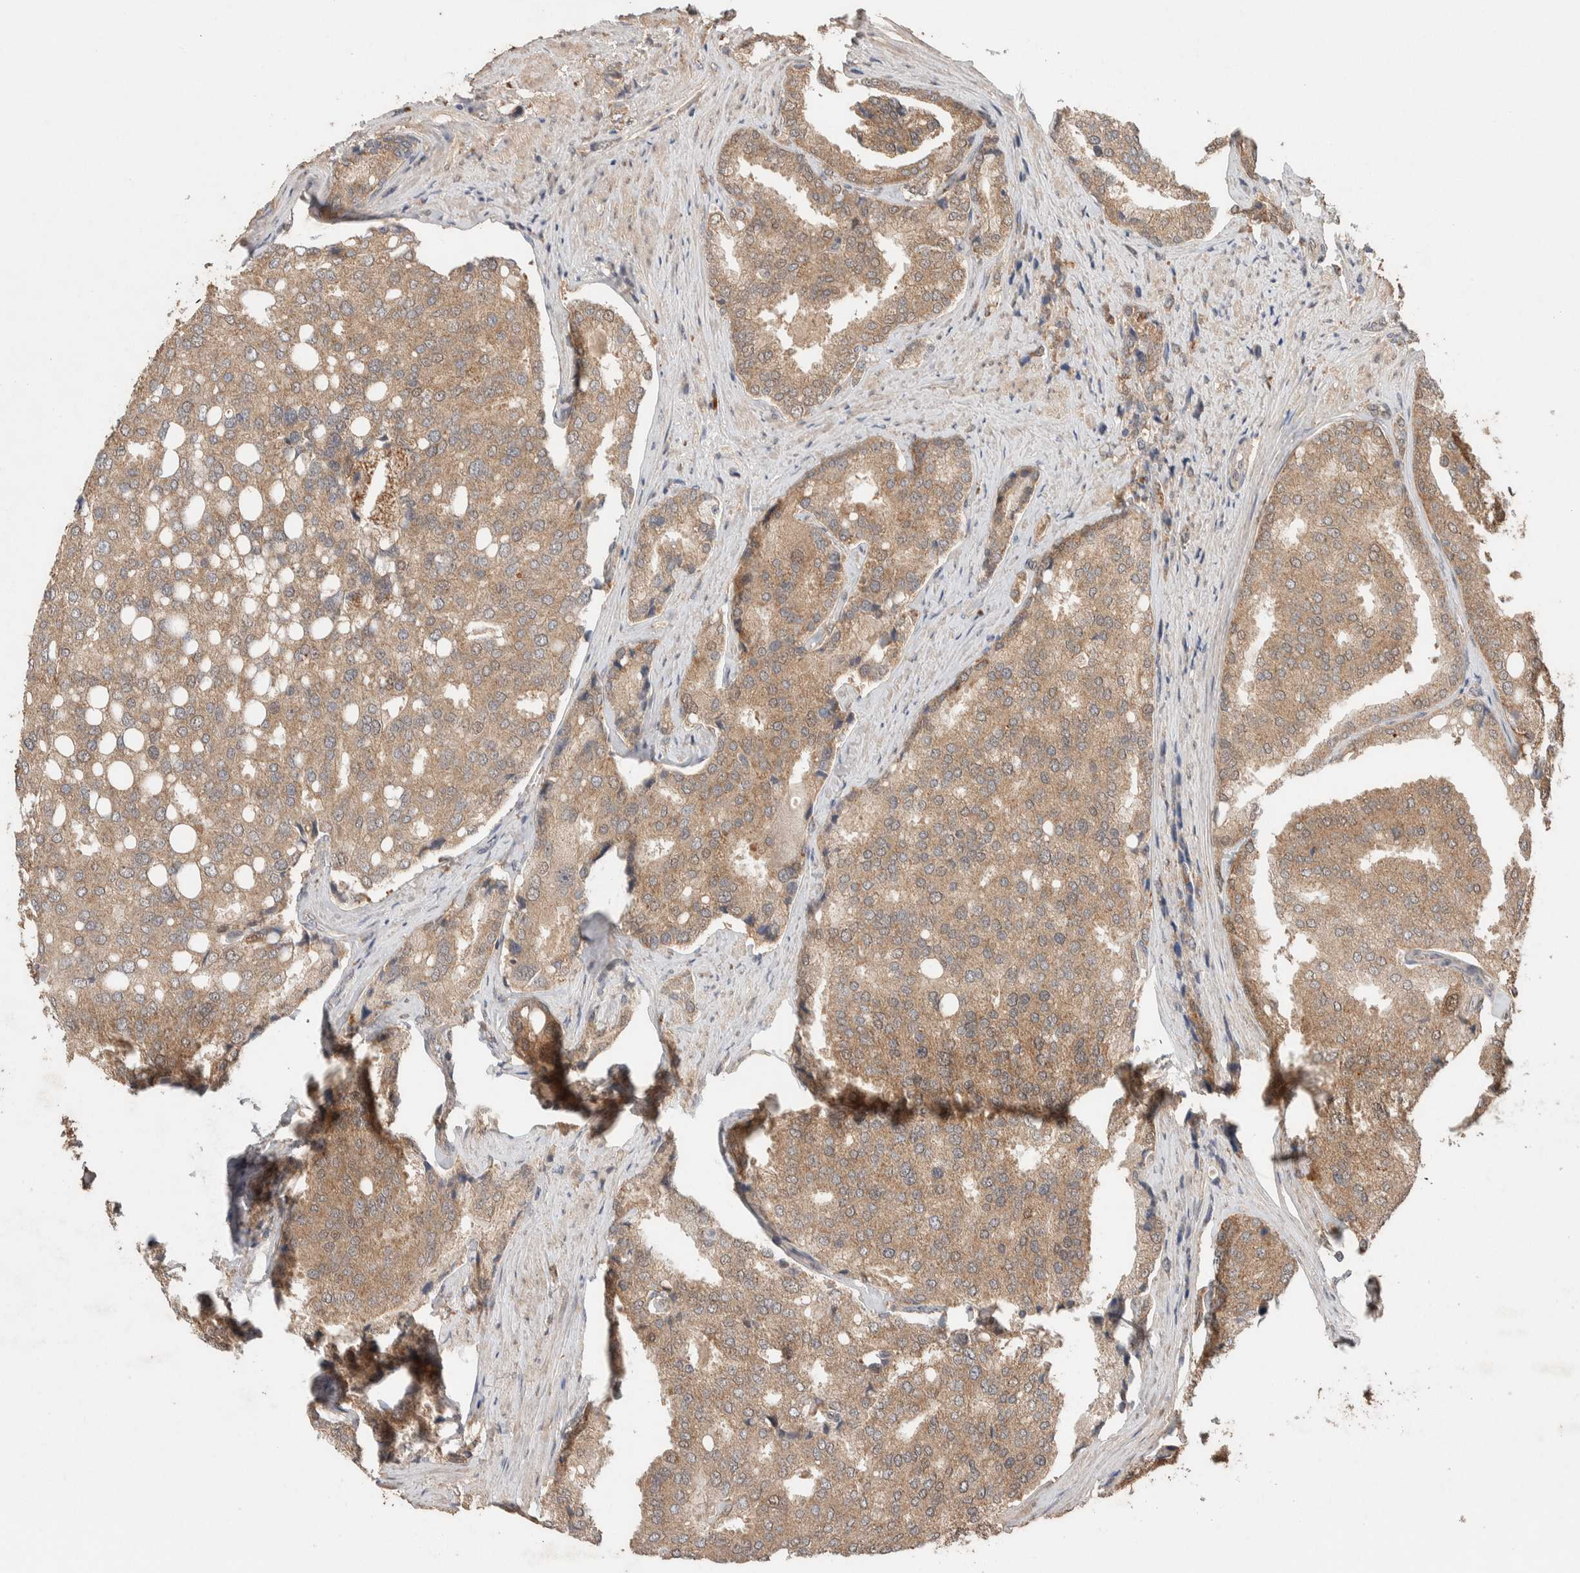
{"staining": {"intensity": "moderate", "quantity": ">75%", "location": "cytoplasmic/membranous"}, "tissue": "prostate cancer", "cell_type": "Tumor cells", "image_type": "cancer", "snomed": [{"axis": "morphology", "description": "Adenocarcinoma, High grade"}, {"axis": "topography", "description": "Prostate"}], "caption": "IHC of prostate adenocarcinoma (high-grade) exhibits medium levels of moderate cytoplasmic/membranous staining in approximately >75% of tumor cells.", "gene": "KCNJ5", "patient": {"sex": "male", "age": 50}}